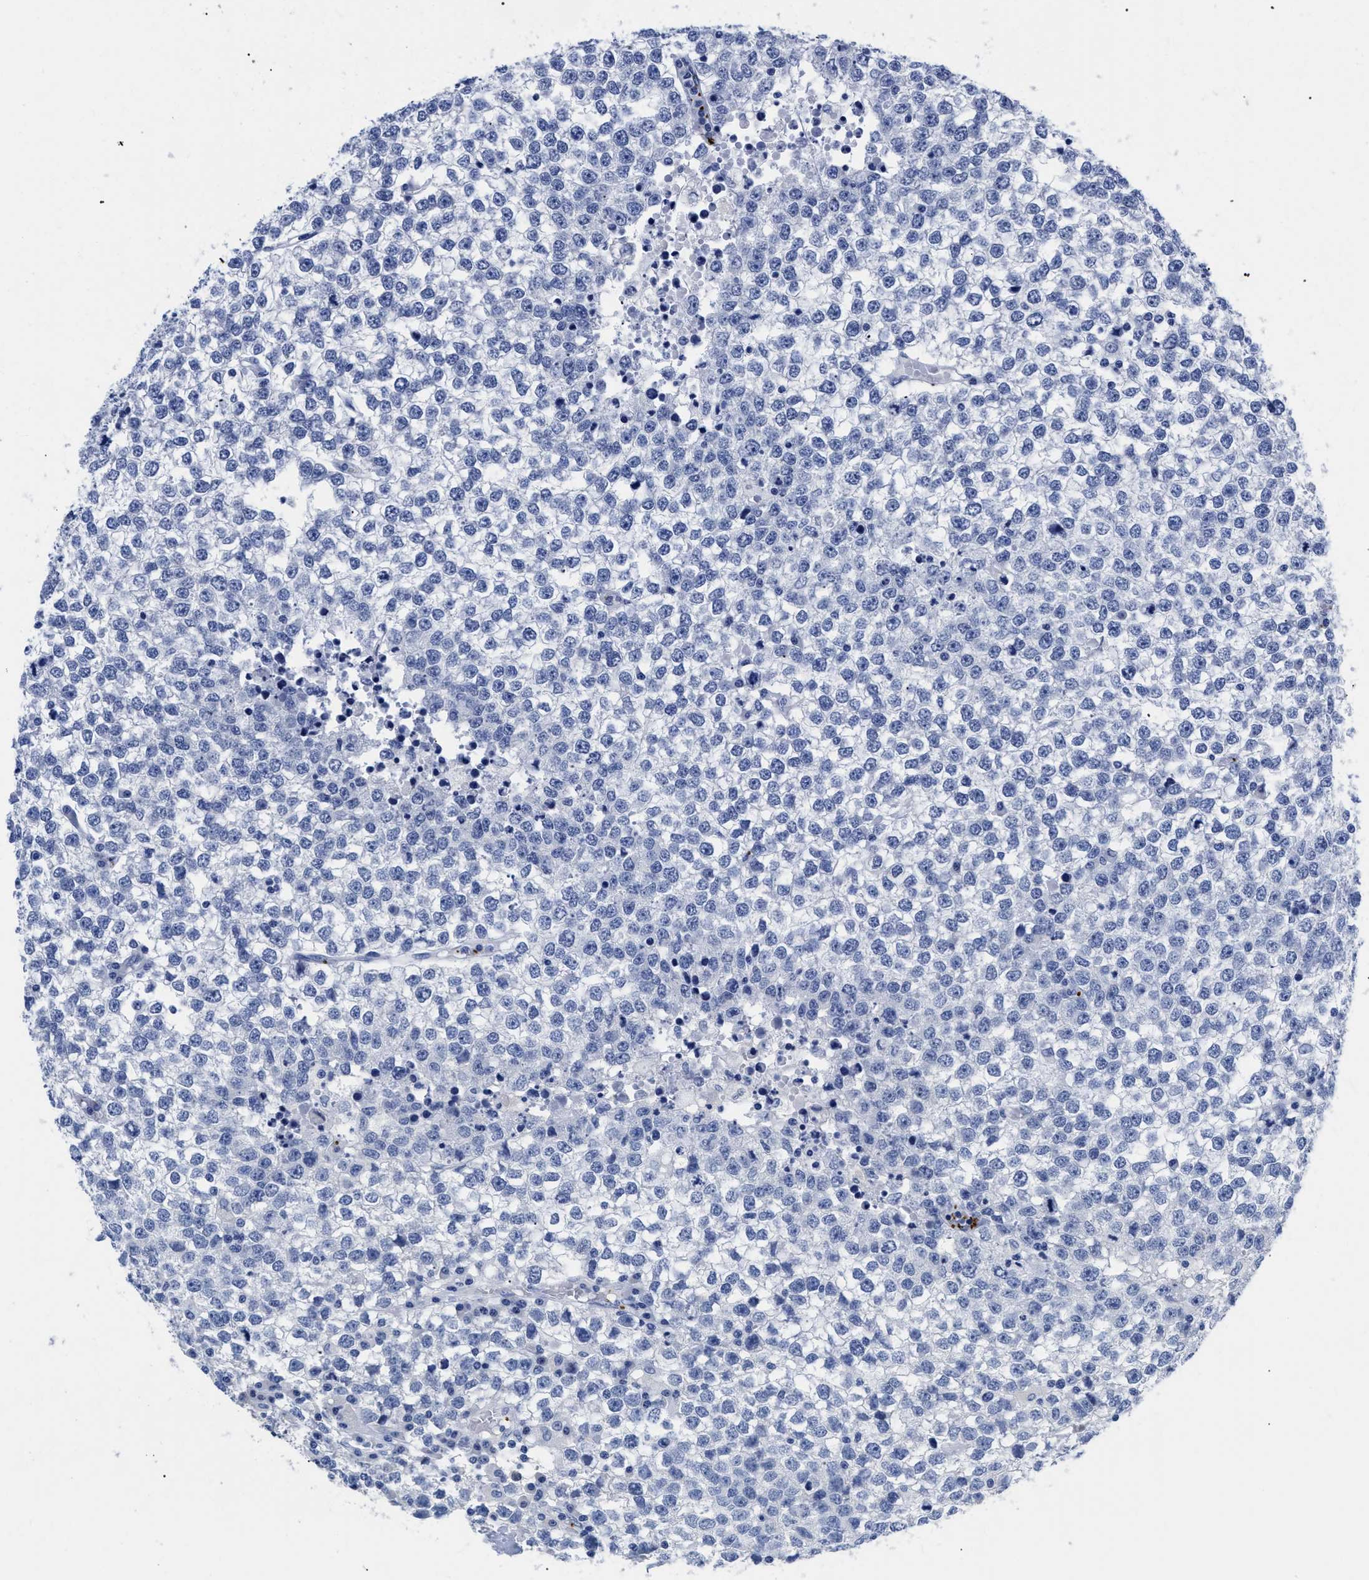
{"staining": {"intensity": "negative", "quantity": "none", "location": "none"}, "tissue": "testis cancer", "cell_type": "Tumor cells", "image_type": "cancer", "snomed": [{"axis": "morphology", "description": "Seminoma, NOS"}, {"axis": "topography", "description": "Testis"}], "caption": "Tumor cells are negative for protein expression in human testis seminoma. The staining is performed using DAB (3,3'-diaminobenzidine) brown chromogen with nuclei counter-stained in using hematoxylin.", "gene": "TREML1", "patient": {"sex": "male", "age": 65}}